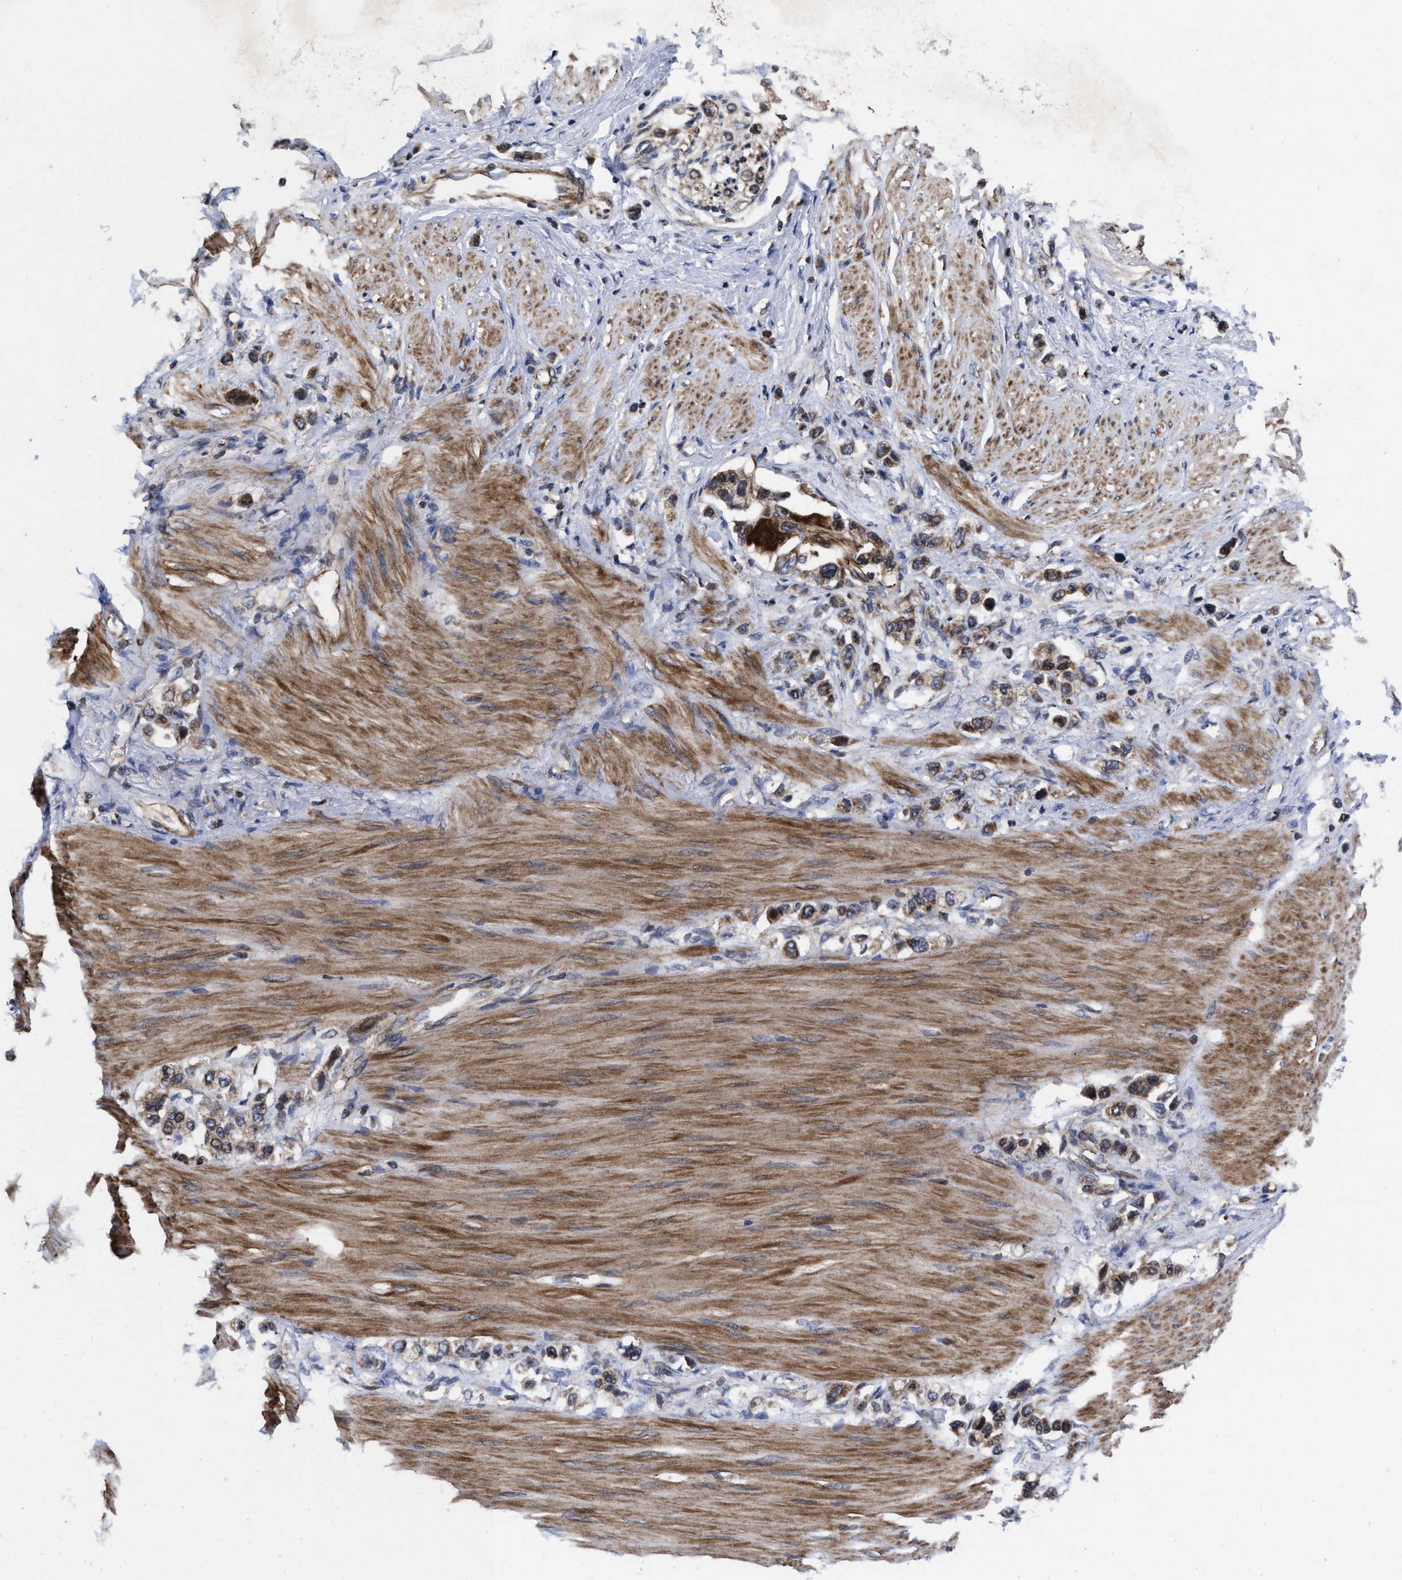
{"staining": {"intensity": "moderate", "quantity": ">75%", "location": "cytoplasmic/membranous"}, "tissue": "stomach cancer", "cell_type": "Tumor cells", "image_type": "cancer", "snomed": [{"axis": "morphology", "description": "Adenocarcinoma, NOS"}, {"axis": "topography", "description": "Stomach"}], "caption": "Brown immunohistochemical staining in adenocarcinoma (stomach) demonstrates moderate cytoplasmic/membranous expression in about >75% of tumor cells. (Stains: DAB (3,3'-diaminobenzidine) in brown, nuclei in blue, Microscopy: brightfield microscopy at high magnification).", "gene": "MRPL50", "patient": {"sex": "female", "age": 65}}